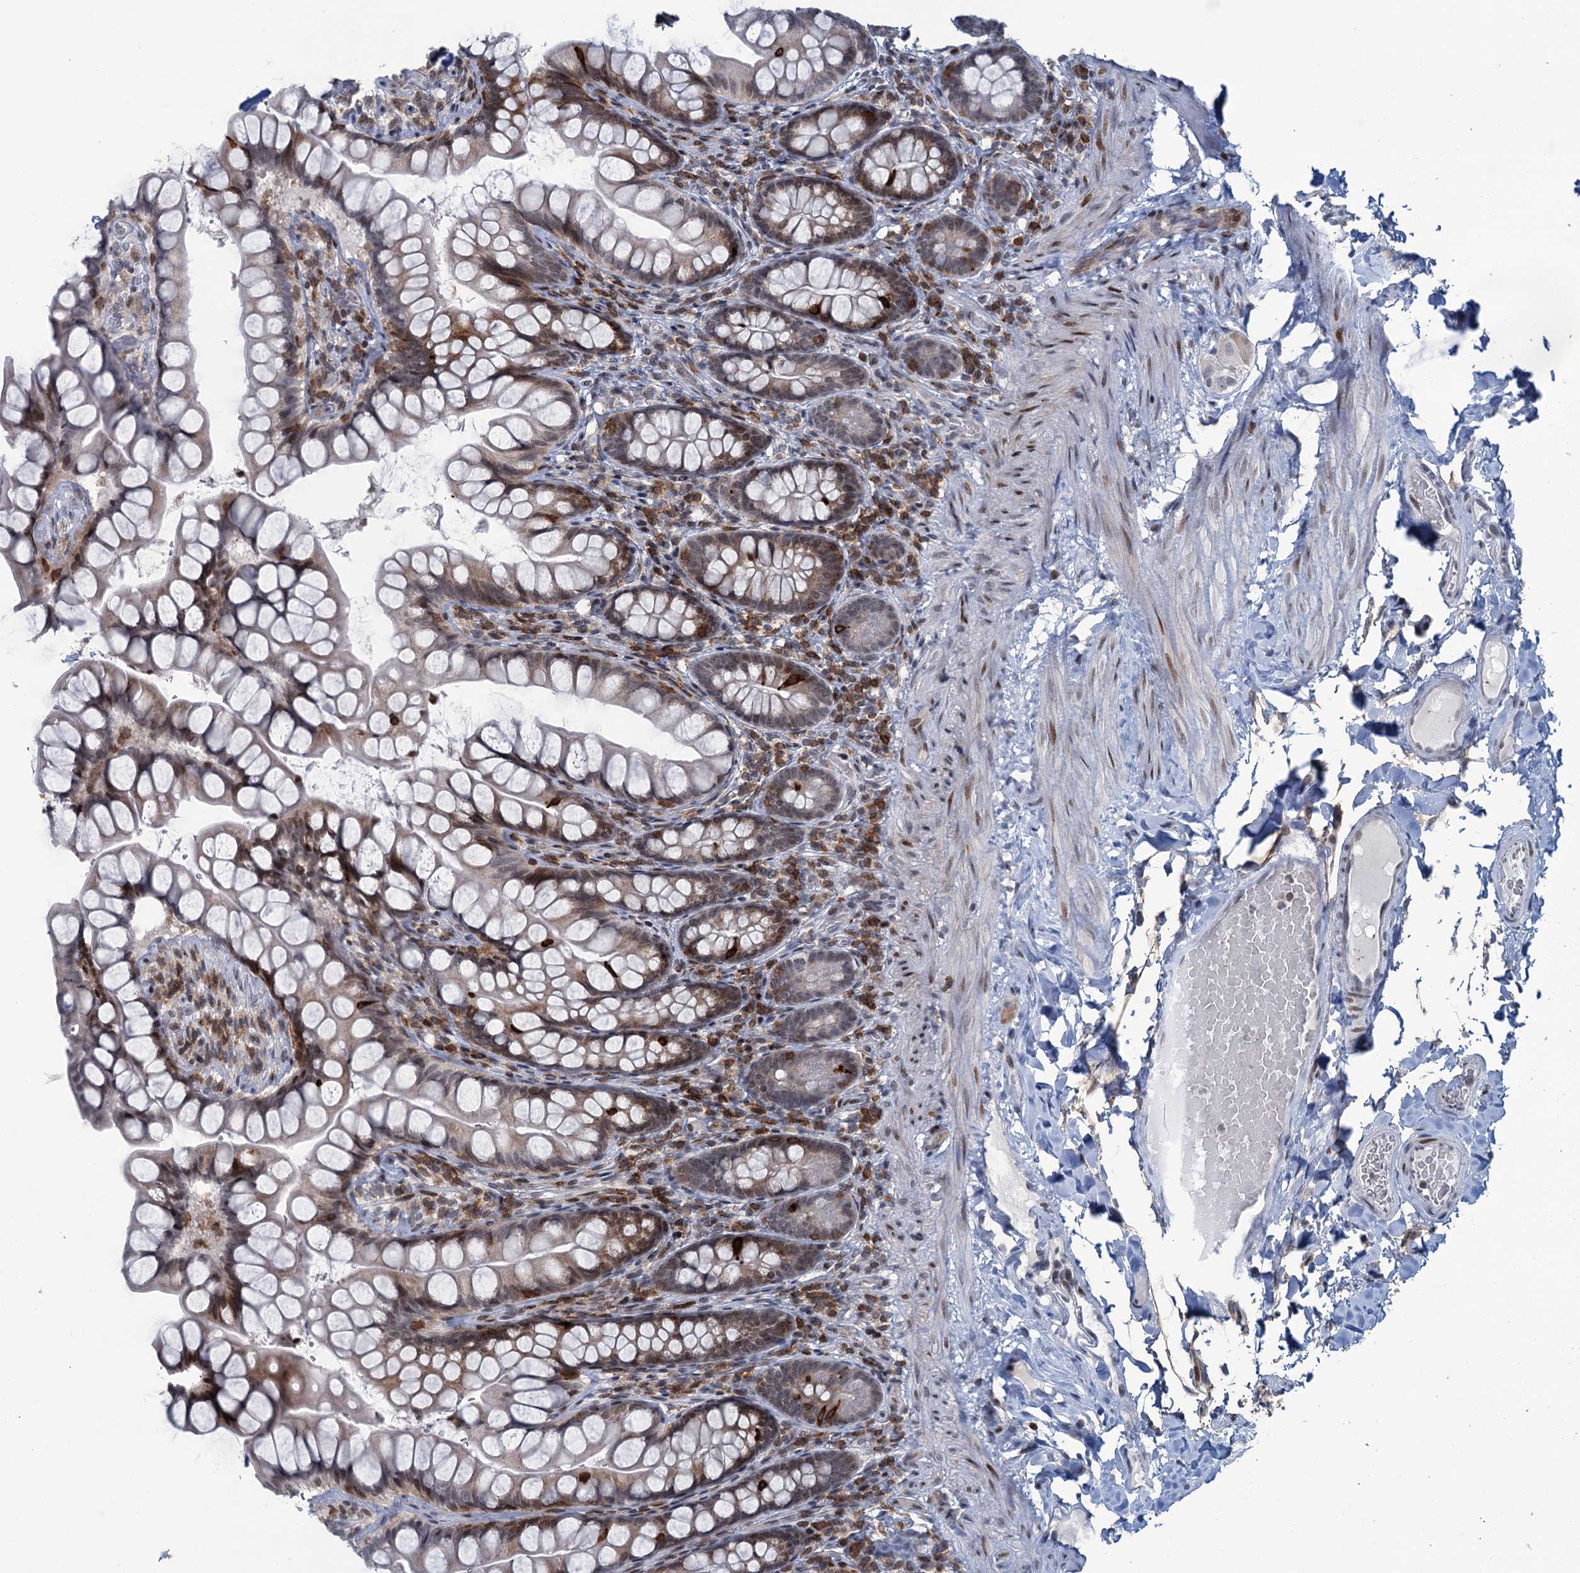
{"staining": {"intensity": "moderate", "quantity": "<25%", "location": "cytoplasmic/membranous"}, "tissue": "small intestine", "cell_type": "Glandular cells", "image_type": "normal", "snomed": [{"axis": "morphology", "description": "Normal tissue, NOS"}, {"axis": "topography", "description": "Small intestine"}], "caption": "A photomicrograph of human small intestine stained for a protein demonstrates moderate cytoplasmic/membranous brown staining in glandular cells. The staining is performed using DAB (3,3'-diaminobenzidine) brown chromogen to label protein expression. The nuclei are counter-stained blue using hematoxylin.", "gene": "FYB1", "patient": {"sex": "male", "age": 70}}